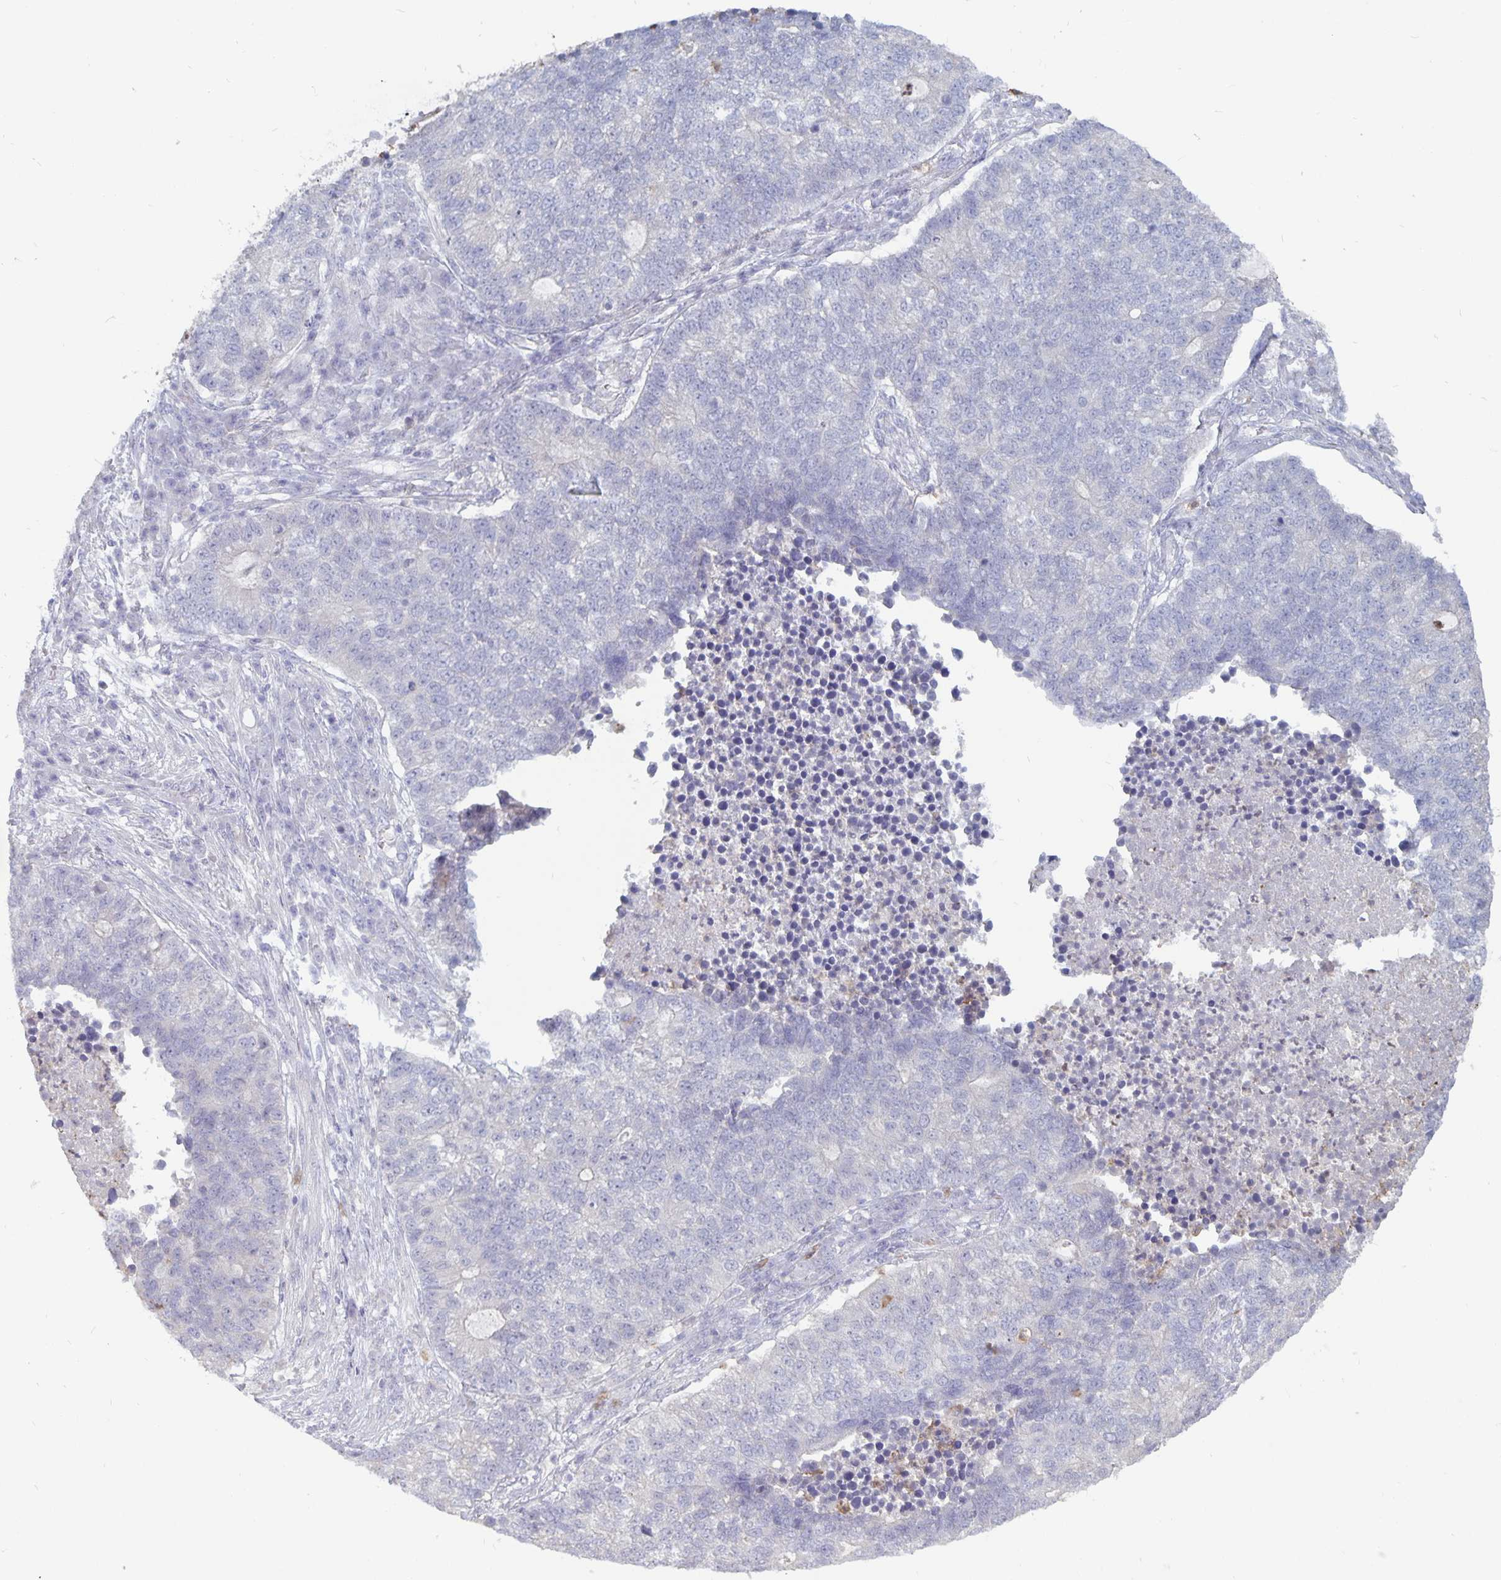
{"staining": {"intensity": "negative", "quantity": "none", "location": "none"}, "tissue": "lung cancer", "cell_type": "Tumor cells", "image_type": "cancer", "snomed": [{"axis": "morphology", "description": "Adenocarcinoma, NOS"}, {"axis": "topography", "description": "Lung"}], "caption": "This is a micrograph of IHC staining of lung adenocarcinoma, which shows no expression in tumor cells.", "gene": "PLCB3", "patient": {"sex": "male", "age": 57}}